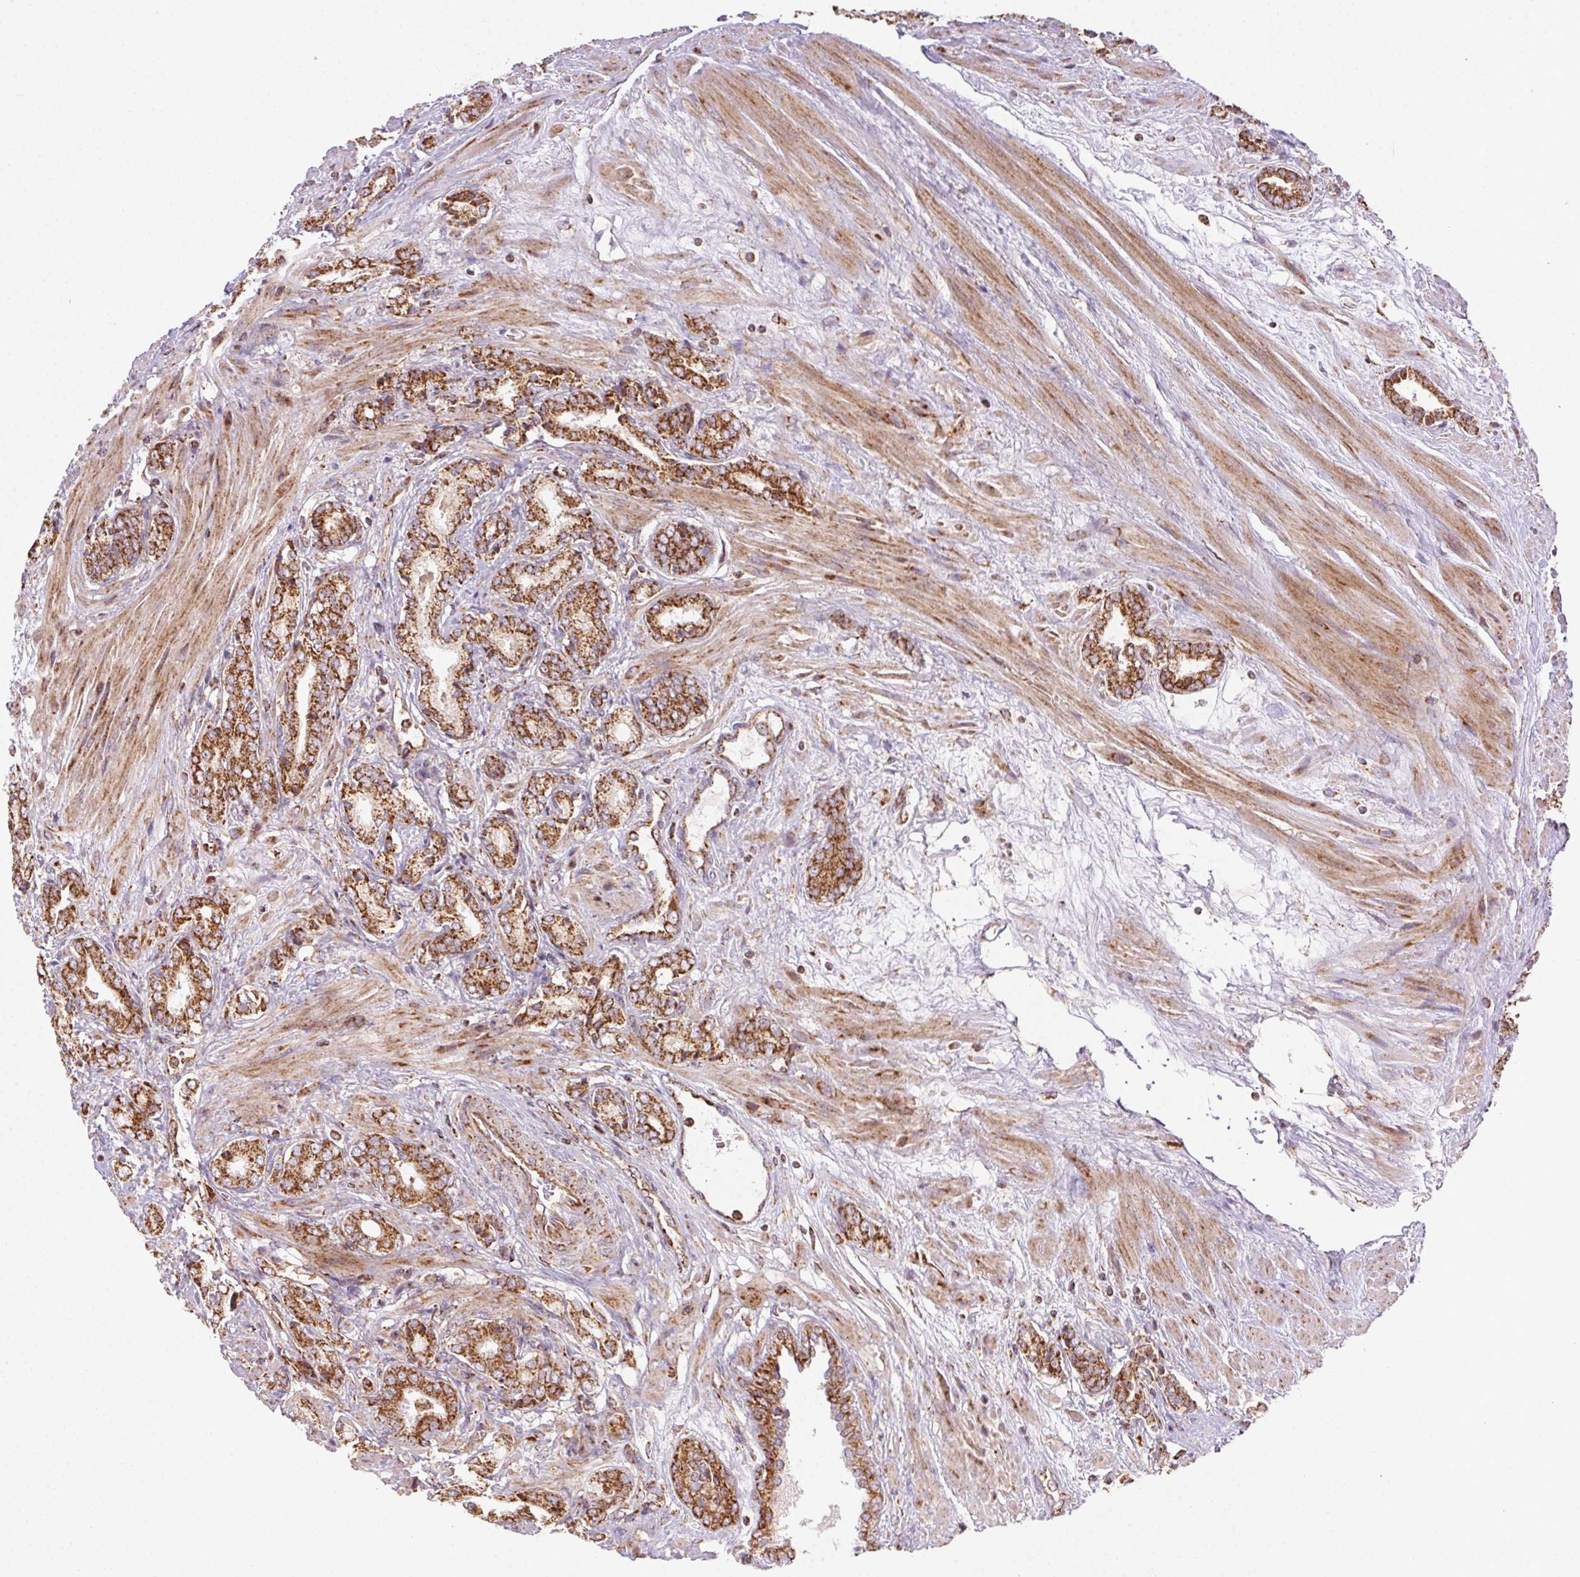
{"staining": {"intensity": "strong", "quantity": ">75%", "location": "cytoplasmic/membranous"}, "tissue": "prostate cancer", "cell_type": "Tumor cells", "image_type": "cancer", "snomed": [{"axis": "morphology", "description": "Adenocarcinoma, High grade"}, {"axis": "topography", "description": "Prostate"}], "caption": "Approximately >75% of tumor cells in human prostate adenocarcinoma (high-grade) display strong cytoplasmic/membranous protein staining as visualized by brown immunohistochemical staining.", "gene": "CLPB", "patient": {"sex": "male", "age": 56}}